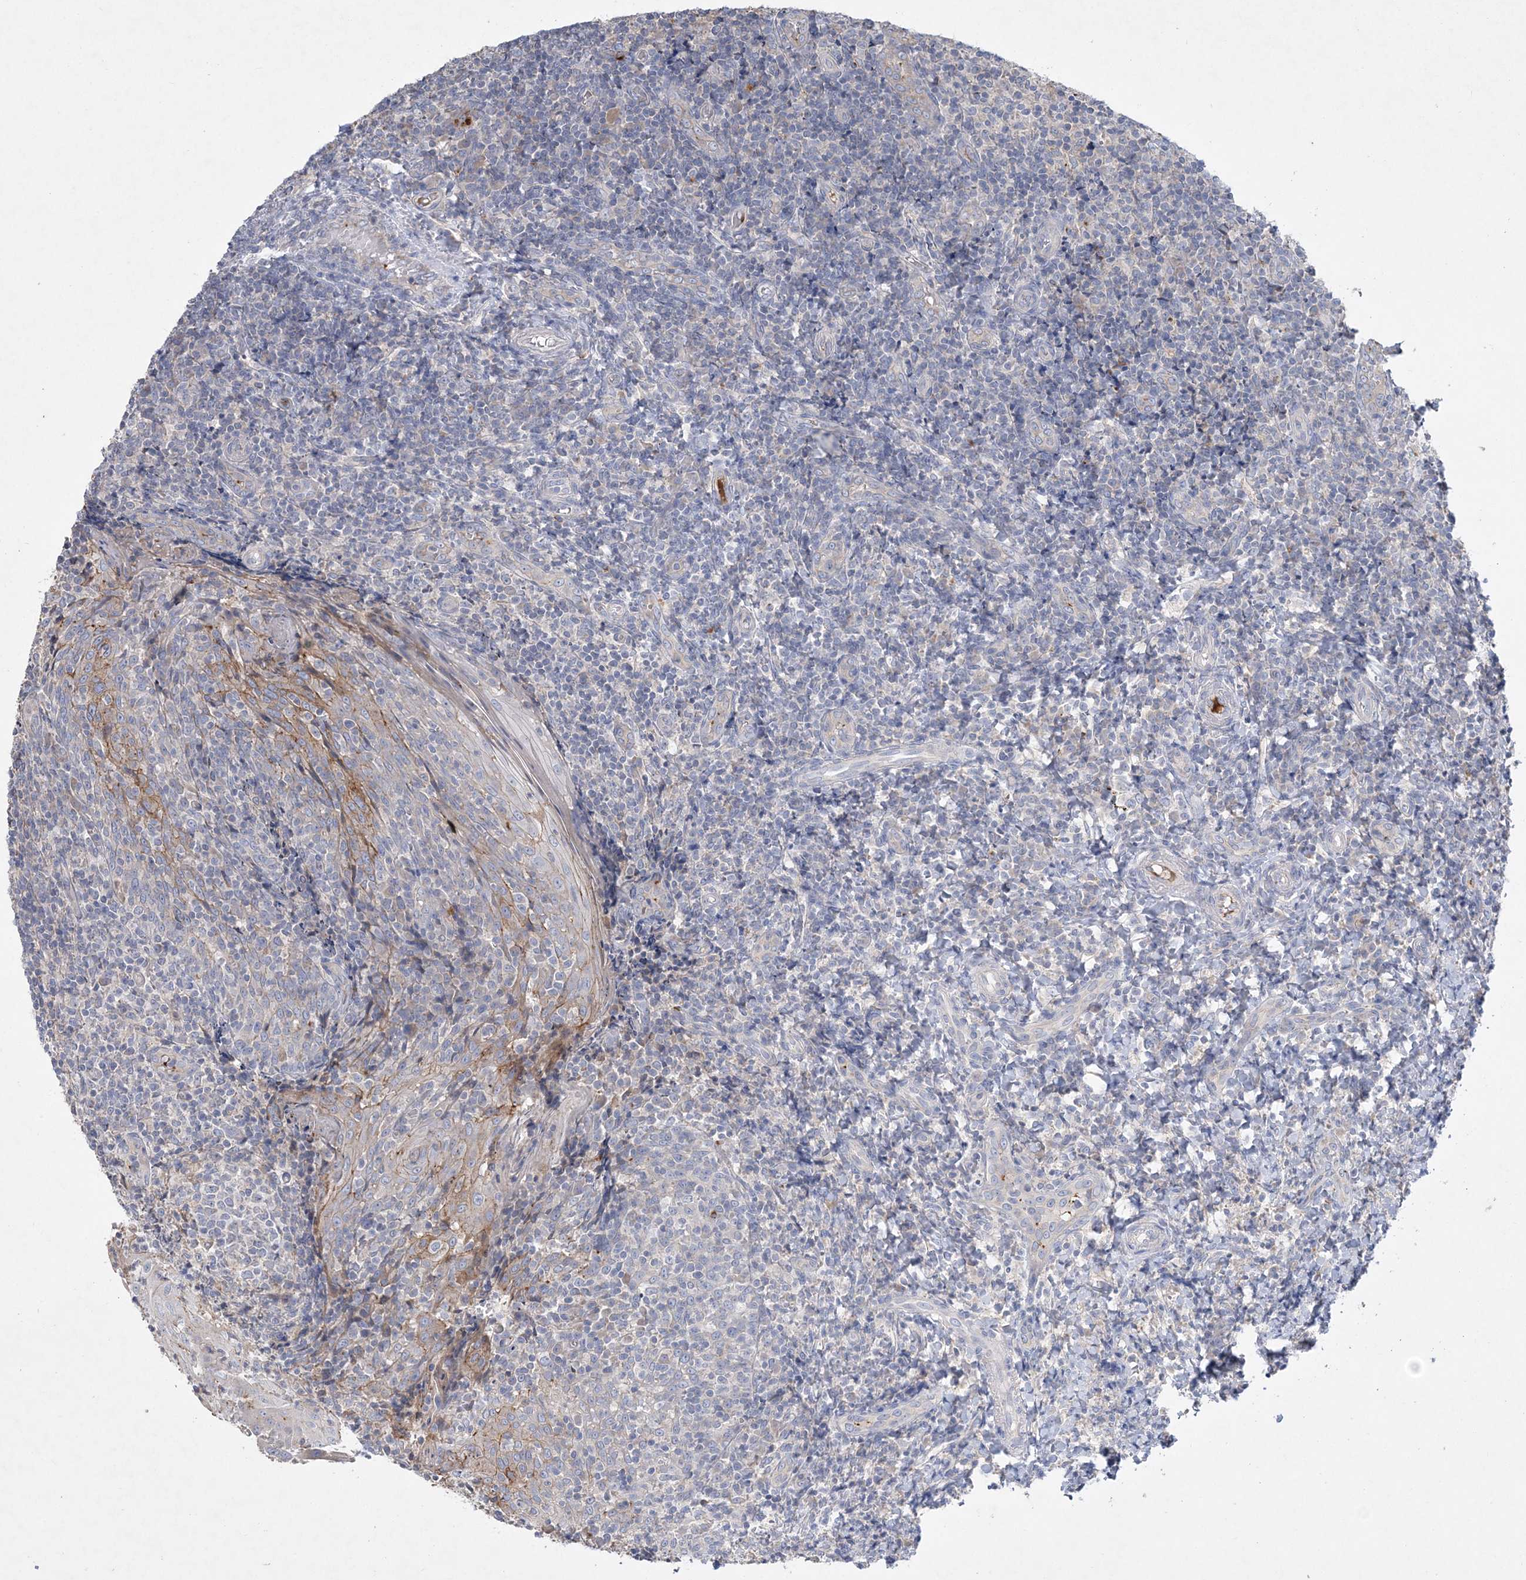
{"staining": {"intensity": "negative", "quantity": "none", "location": "none"}, "tissue": "tonsil", "cell_type": "Germinal center cells", "image_type": "normal", "snomed": [{"axis": "morphology", "description": "Normal tissue, NOS"}, {"axis": "topography", "description": "Tonsil"}], "caption": "Immunohistochemistry (IHC) of normal human tonsil exhibits no expression in germinal center cells. (DAB immunohistochemistry (IHC) with hematoxylin counter stain).", "gene": "ADCK2", "patient": {"sex": "female", "age": 19}}